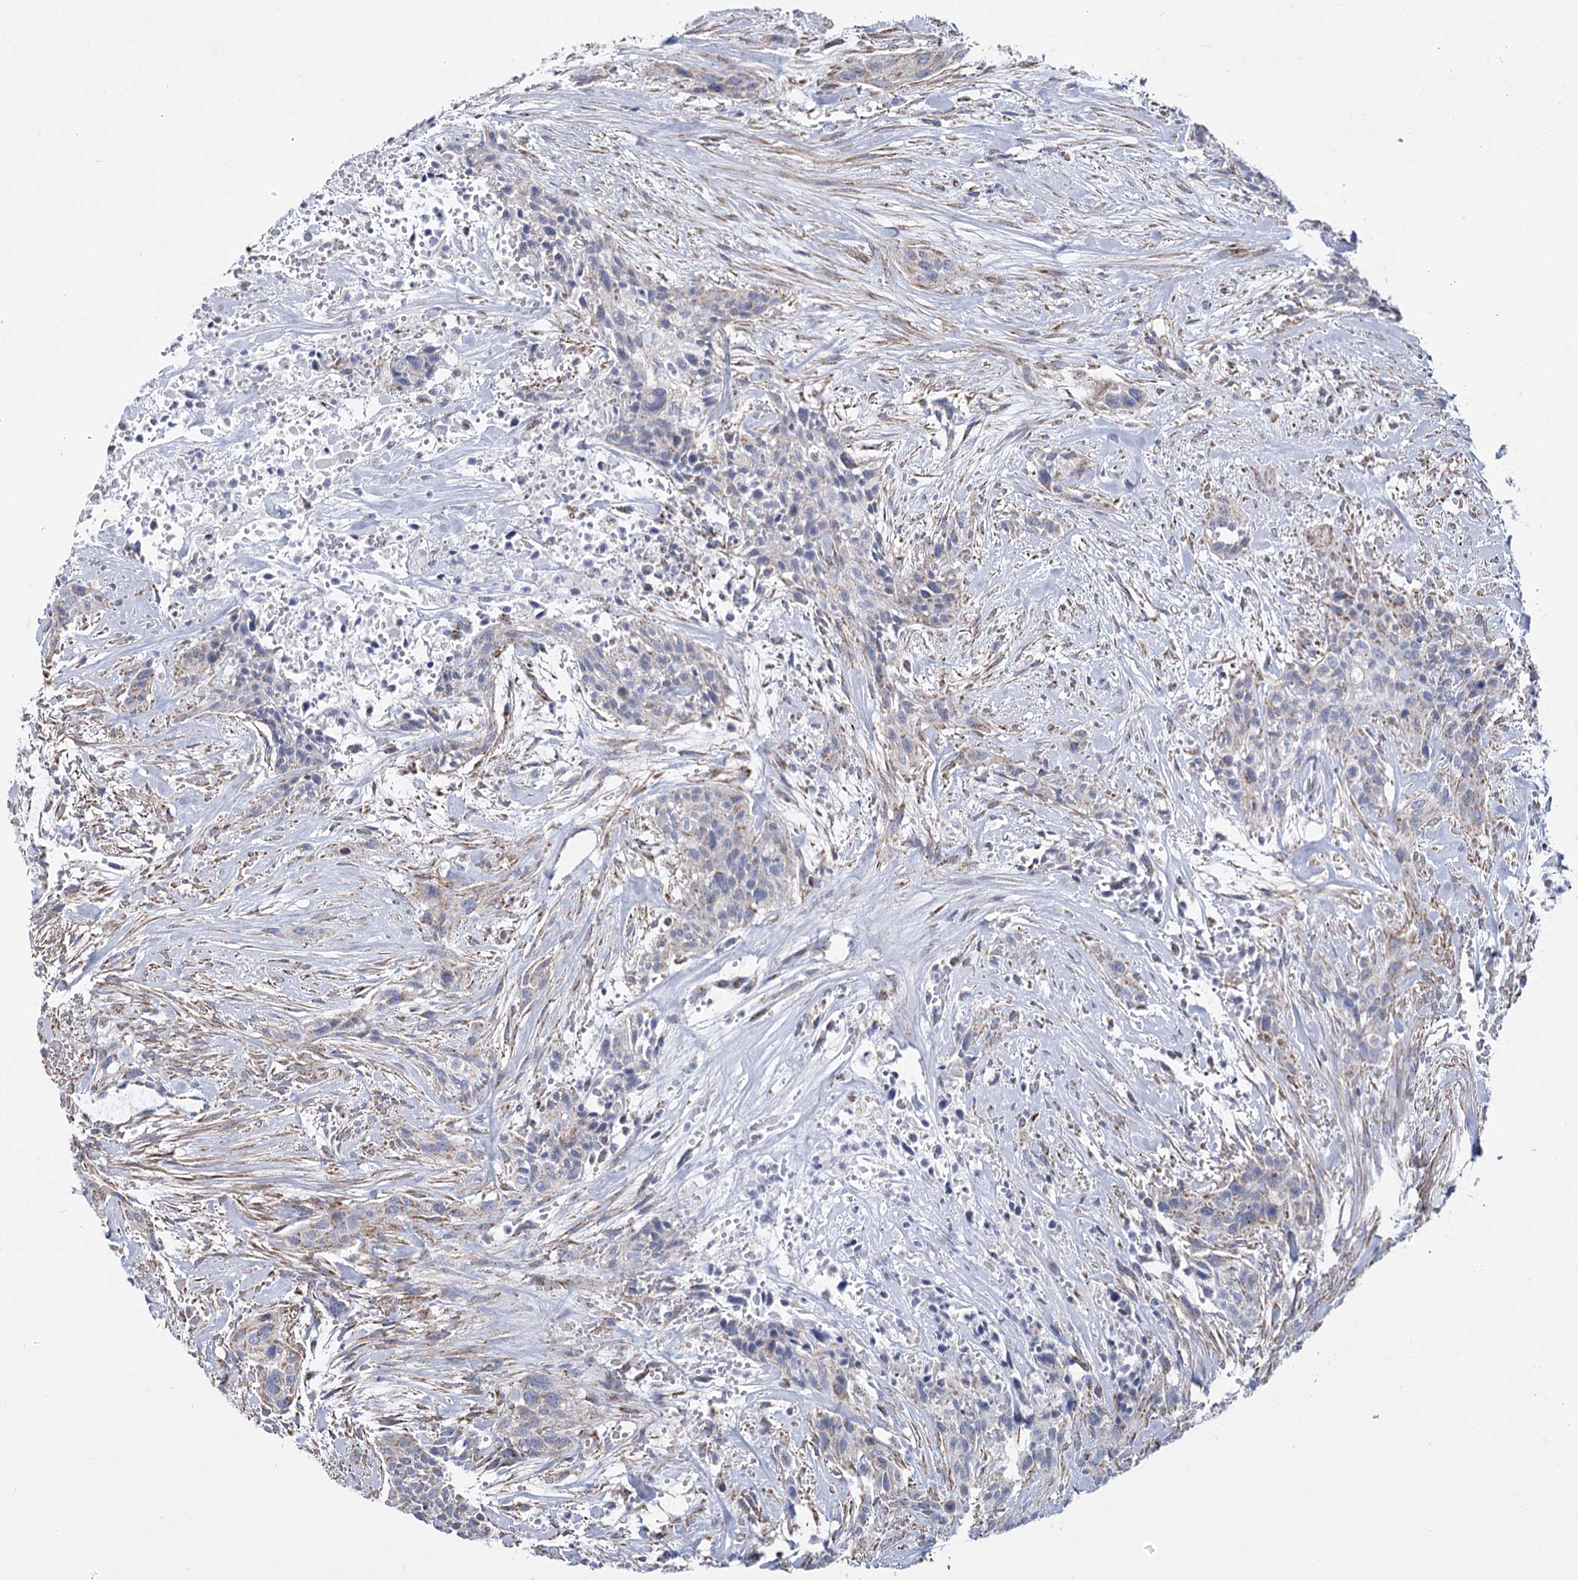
{"staining": {"intensity": "negative", "quantity": "none", "location": "none"}, "tissue": "urothelial cancer", "cell_type": "Tumor cells", "image_type": "cancer", "snomed": [{"axis": "morphology", "description": "Urothelial carcinoma, High grade"}, {"axis": "topography", "description": "Urinary bladder"}], "caption": "Image shows no significant protein staining in tumor cells of urothelial carcinoma (high-grade).", "gene": "PDHB", "patient": {"sex": "male", "age": 35}}